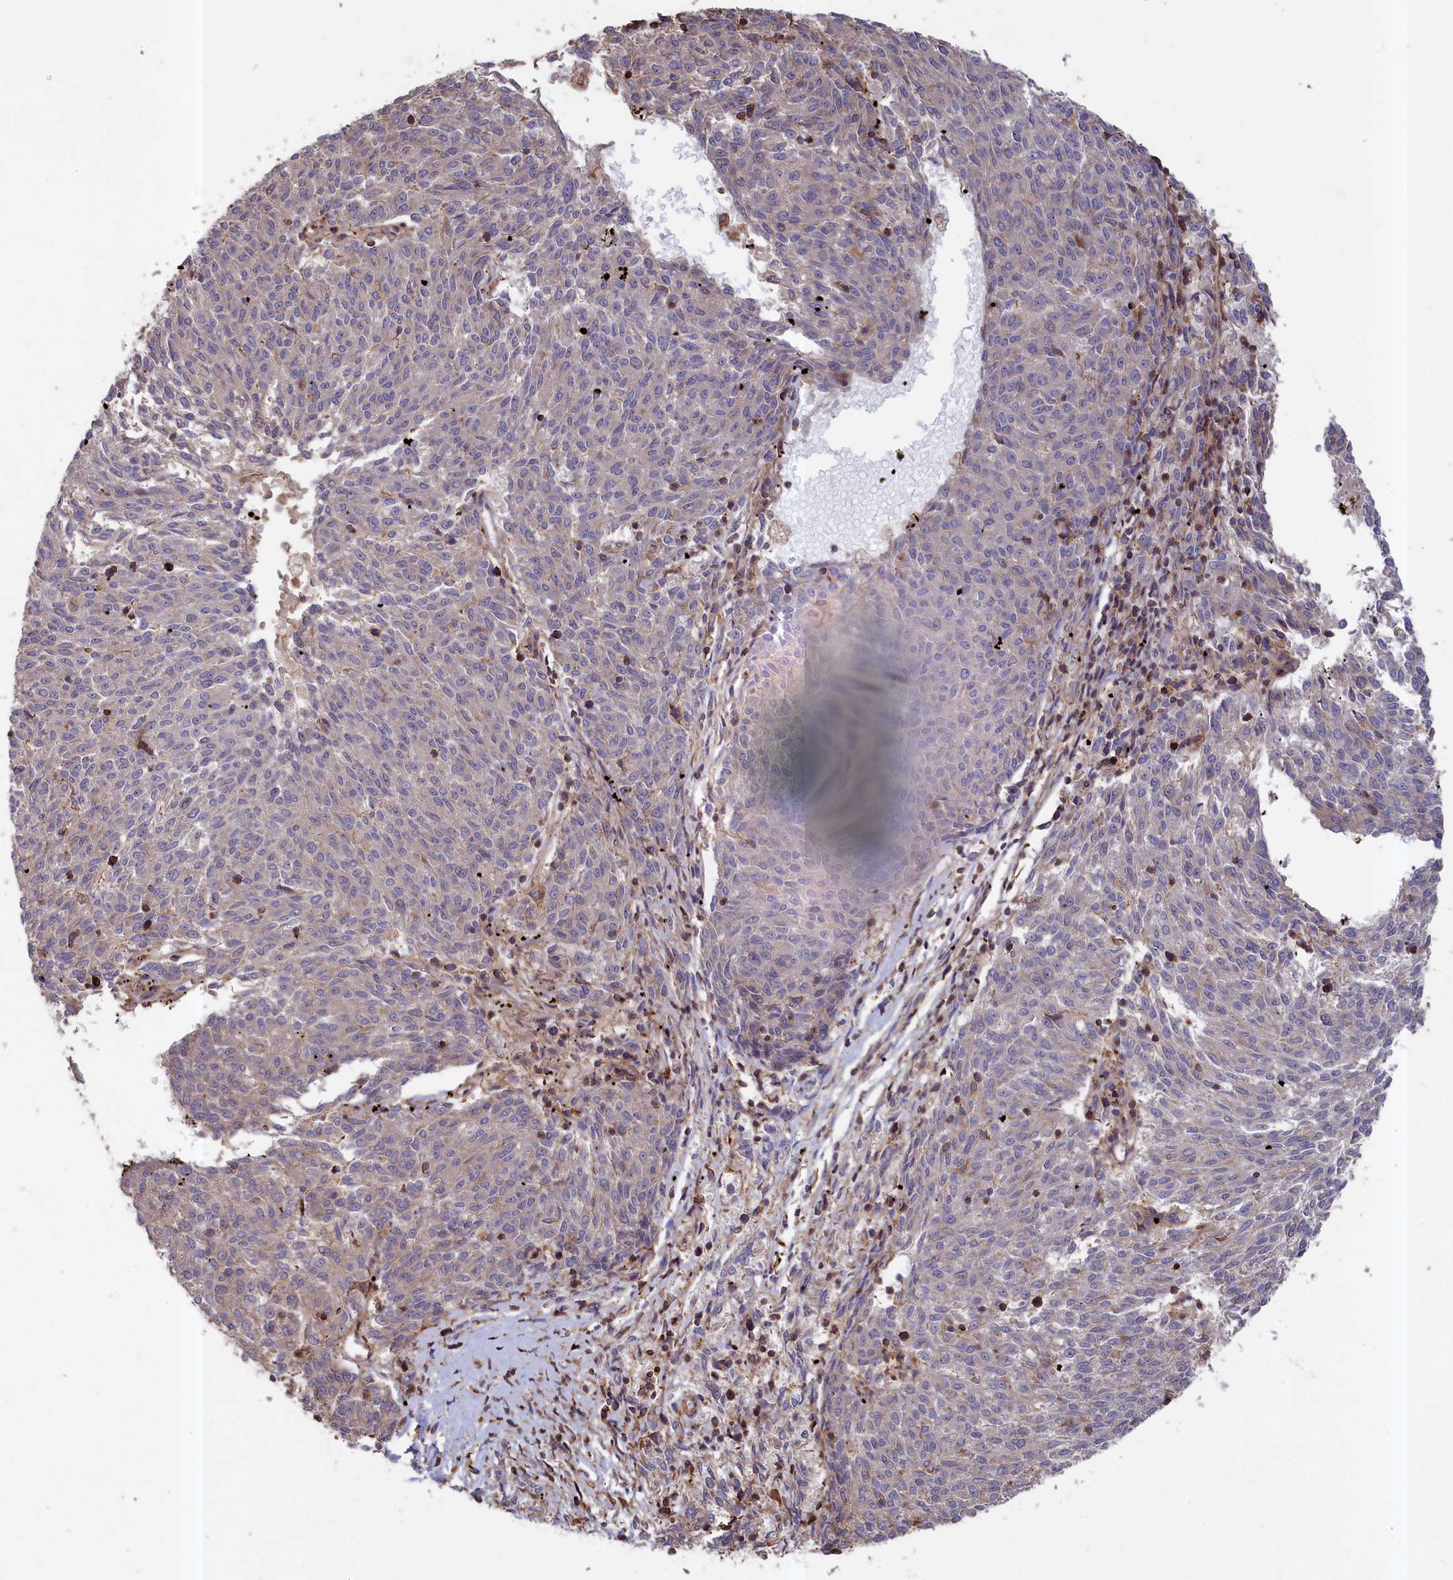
{"staining": {"intensity": "negative", "quantity": "none", "location": "none"}, "tissue": "melanoma", "cell_type": "Tumor cells", "image_type": "cancer", "snomed": [{"axis": "morphology", "description": "Malignant melanoma, NOS"}, {"axis": "topography", "description": "Skin"}], "caption": "Malignant melanoma was stained to show a protein in brown. There is no significant expression in tumor cells.", "gene": "ANKRD27", "patient": {"sex": "female", "age": 72}}